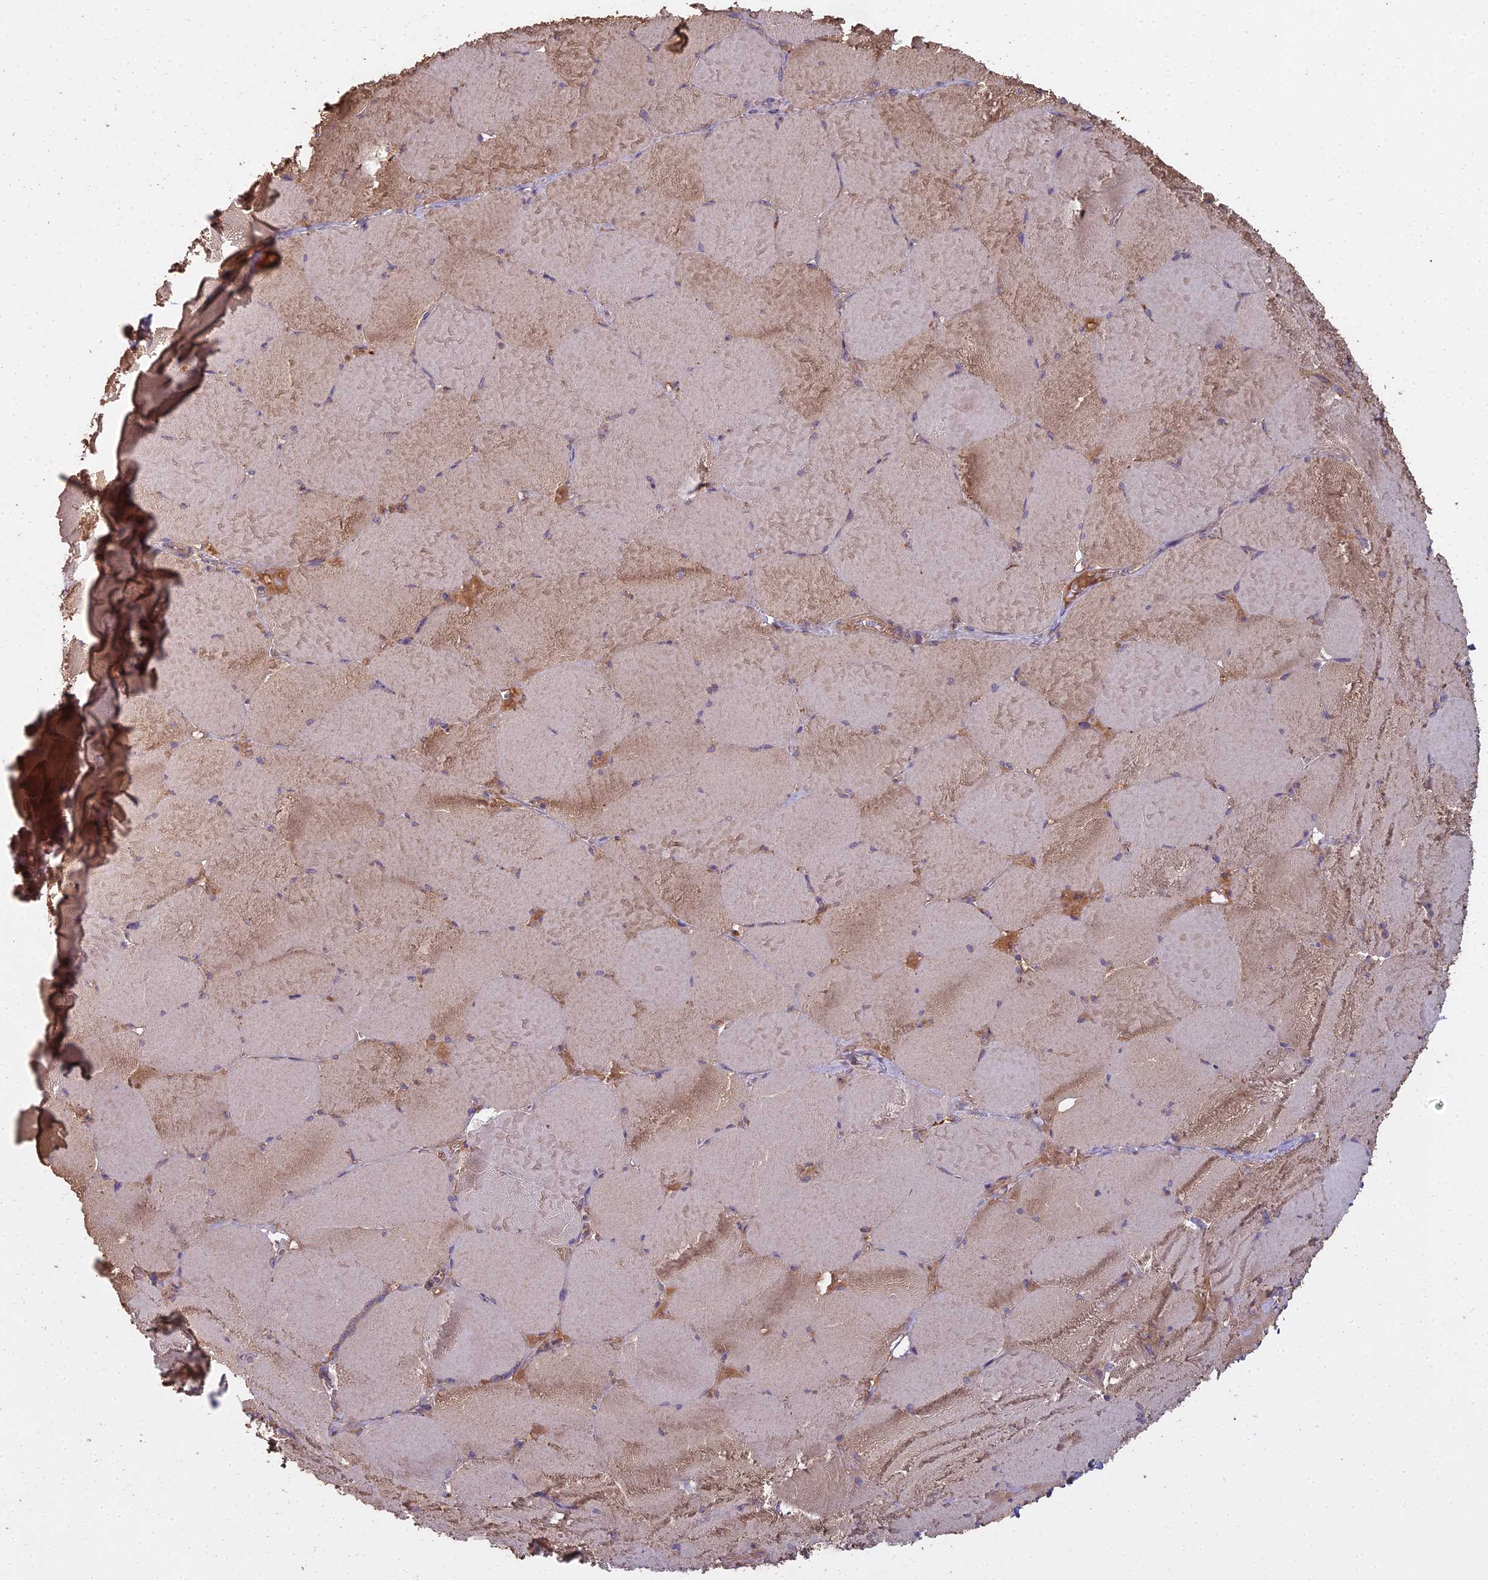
{"staining": {"intensity": "moderate", "quantity": "25%-75%", "location": "cytoplasmic/membranous"}, "tissue": "skeletal muscle", "cell_type": "Myocytes", "image_type": "normal", "snomed": [{"axis": "morphology", "description": "Normal tissue, NOS"}, {"axis": "topography", "description": "Skeletal muscle"}, {"axis": "topography", "description": "Head-Neck"}], "caption": "Immunohistochemistry (IHC) (DAB) staining of unremarkable skeletal muscle demonstrates moderate cytoplasmic/membranous protein staining in approximately 25%-75% of myocytes. Using DAB (brown) and hematoxylin (blue) stains, captured at high magnification using brightfield microscopy.", "gene": "CCDC167", "patient": {"sex": "male", "age": 66}}